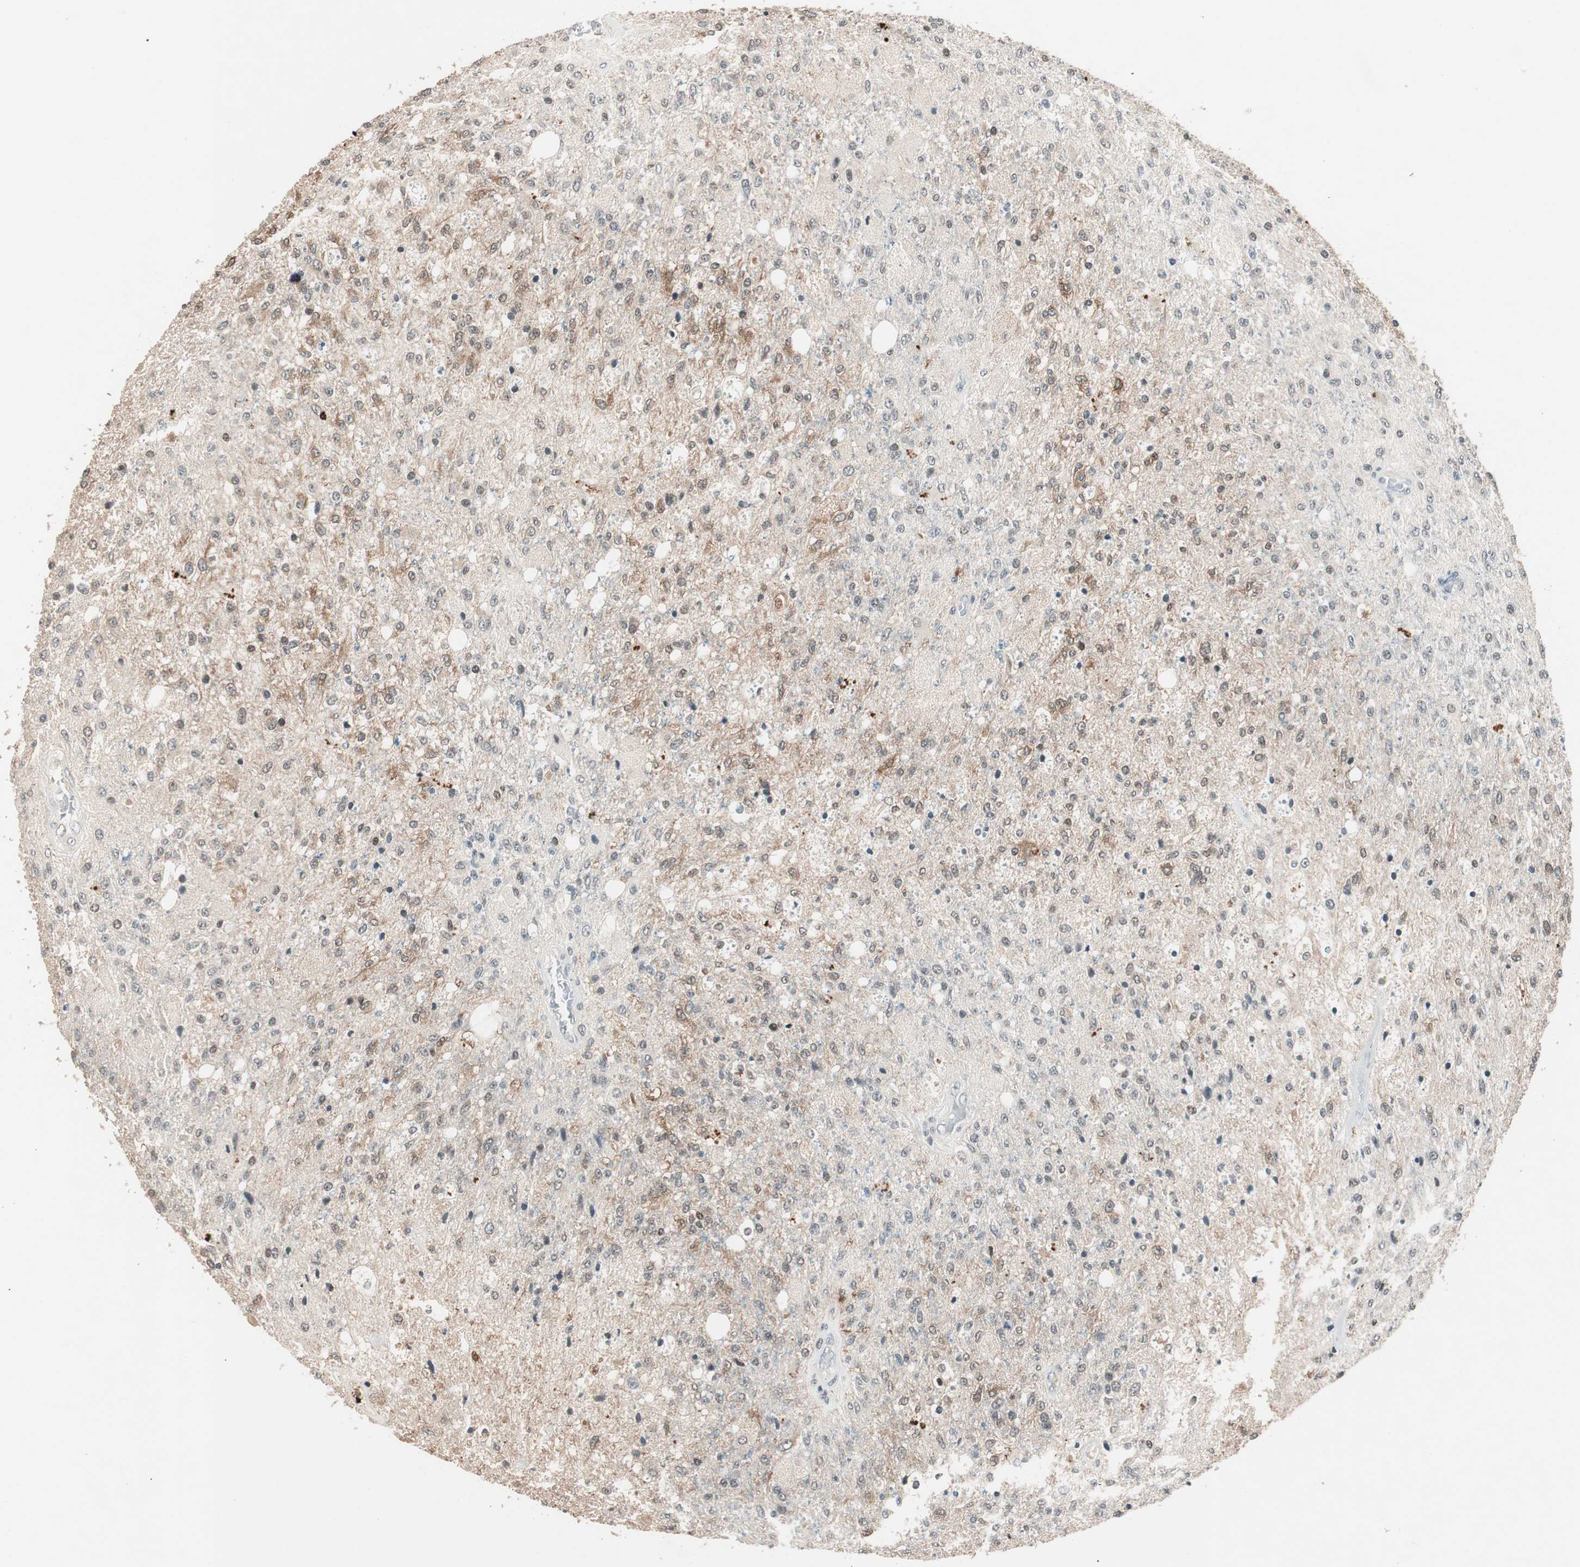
{"staining": {"intensity": "weak", "quantity": "<25%", "location": "nuclear"}, "tissue": "glioma", "cell_type": "Tumor cells", "image_type": "cancer", "snomed": [{"axis": "morphology", "description": "Normal tissue, NOS"}, {"axis": "morphology", "description": "Glioma, malignant, High grade"}, {"axis": "topography", "description": "Cerebral cortex"}], "caption": "Immunohistochemistry (IHC) image of malignant glioma (high-grade) stained for a protein (brown), which demonstrates no positivity in tumor cells.", "gene": "NFRKB", "patient": {"sex": "male", "age": 77}}